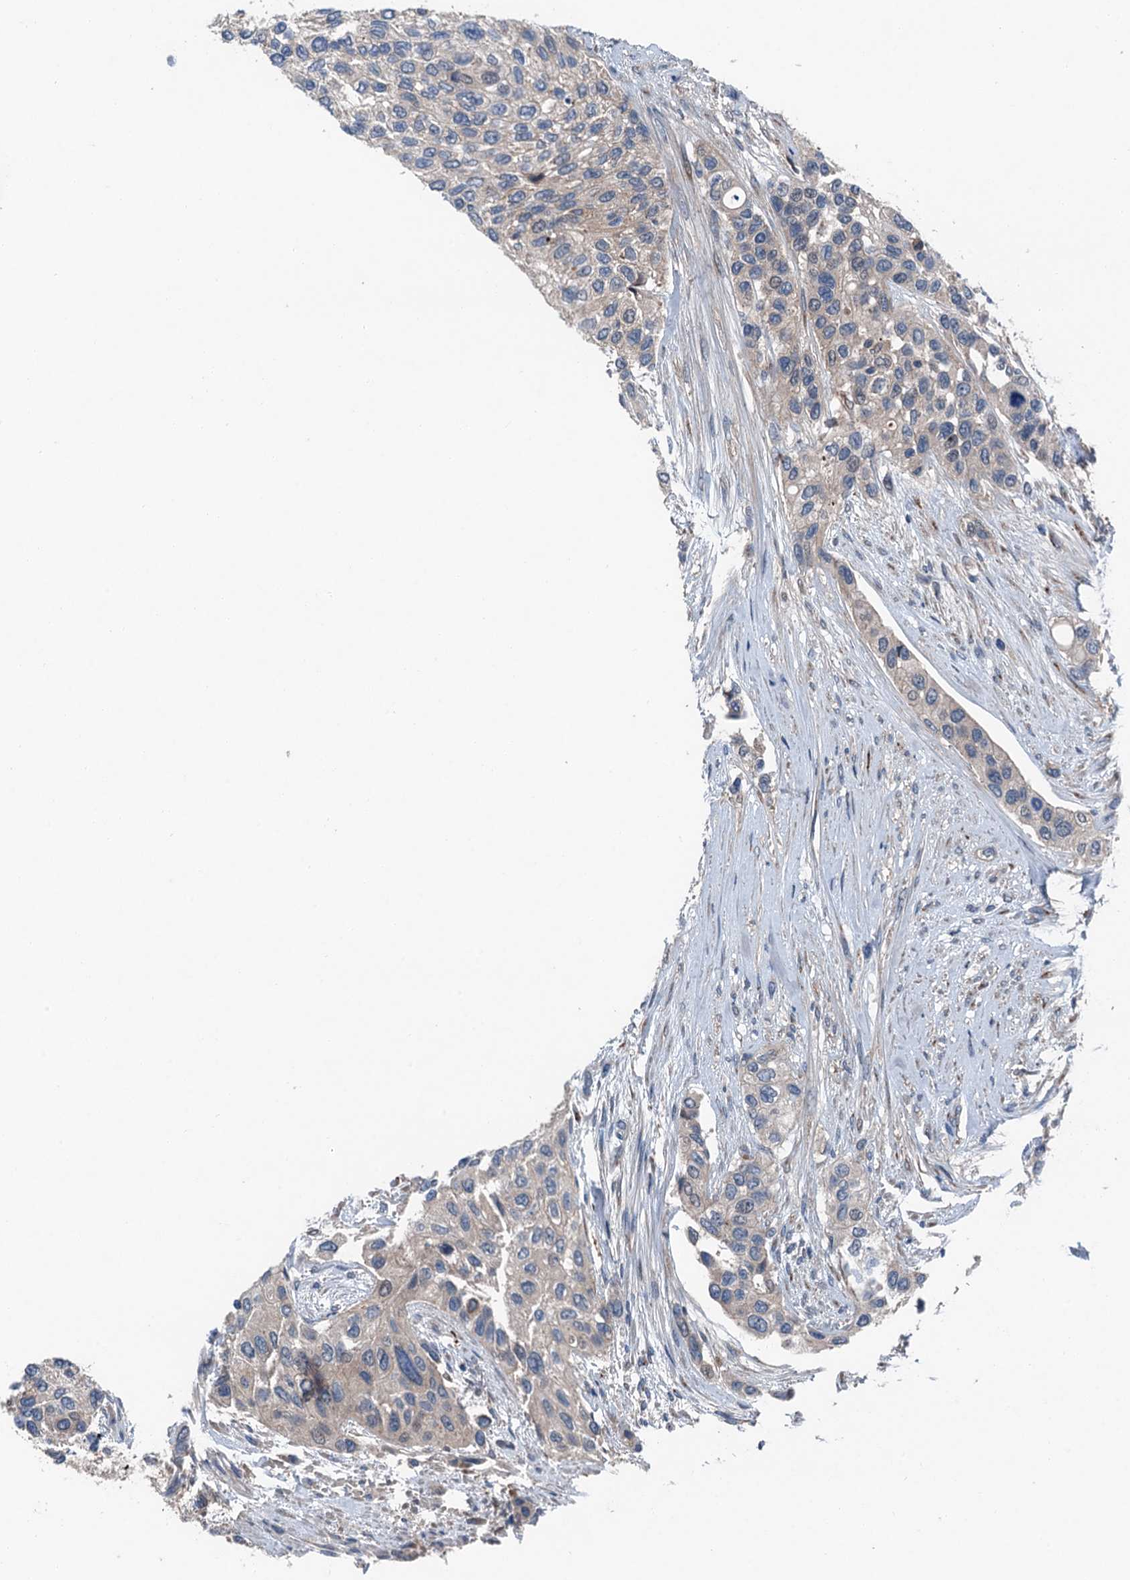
{"staining": {"intensity": "weak", "quantity": "<25%", "location": "cytoplasmic/membranous"}, "tissue": "urothelial cancer", "cell_type": "Tumor cells", "image_type": "cancer", "snomed": [{"axis": "morphology", "description": "Normal tissue, NOS"}, {"axis": "morphology", "description": "Urothelial carcinoma, High grade"}, {"axis": "topography", "description": "Vascular tissue"}, {"axis": "topography", "description": "Urinary bladder"}], "caption": "Tumor cells are negative for brown protein staining in urothelial cancer.", "gene": "SLC2A10", "patient": {"sex": "female", "age": 56}}